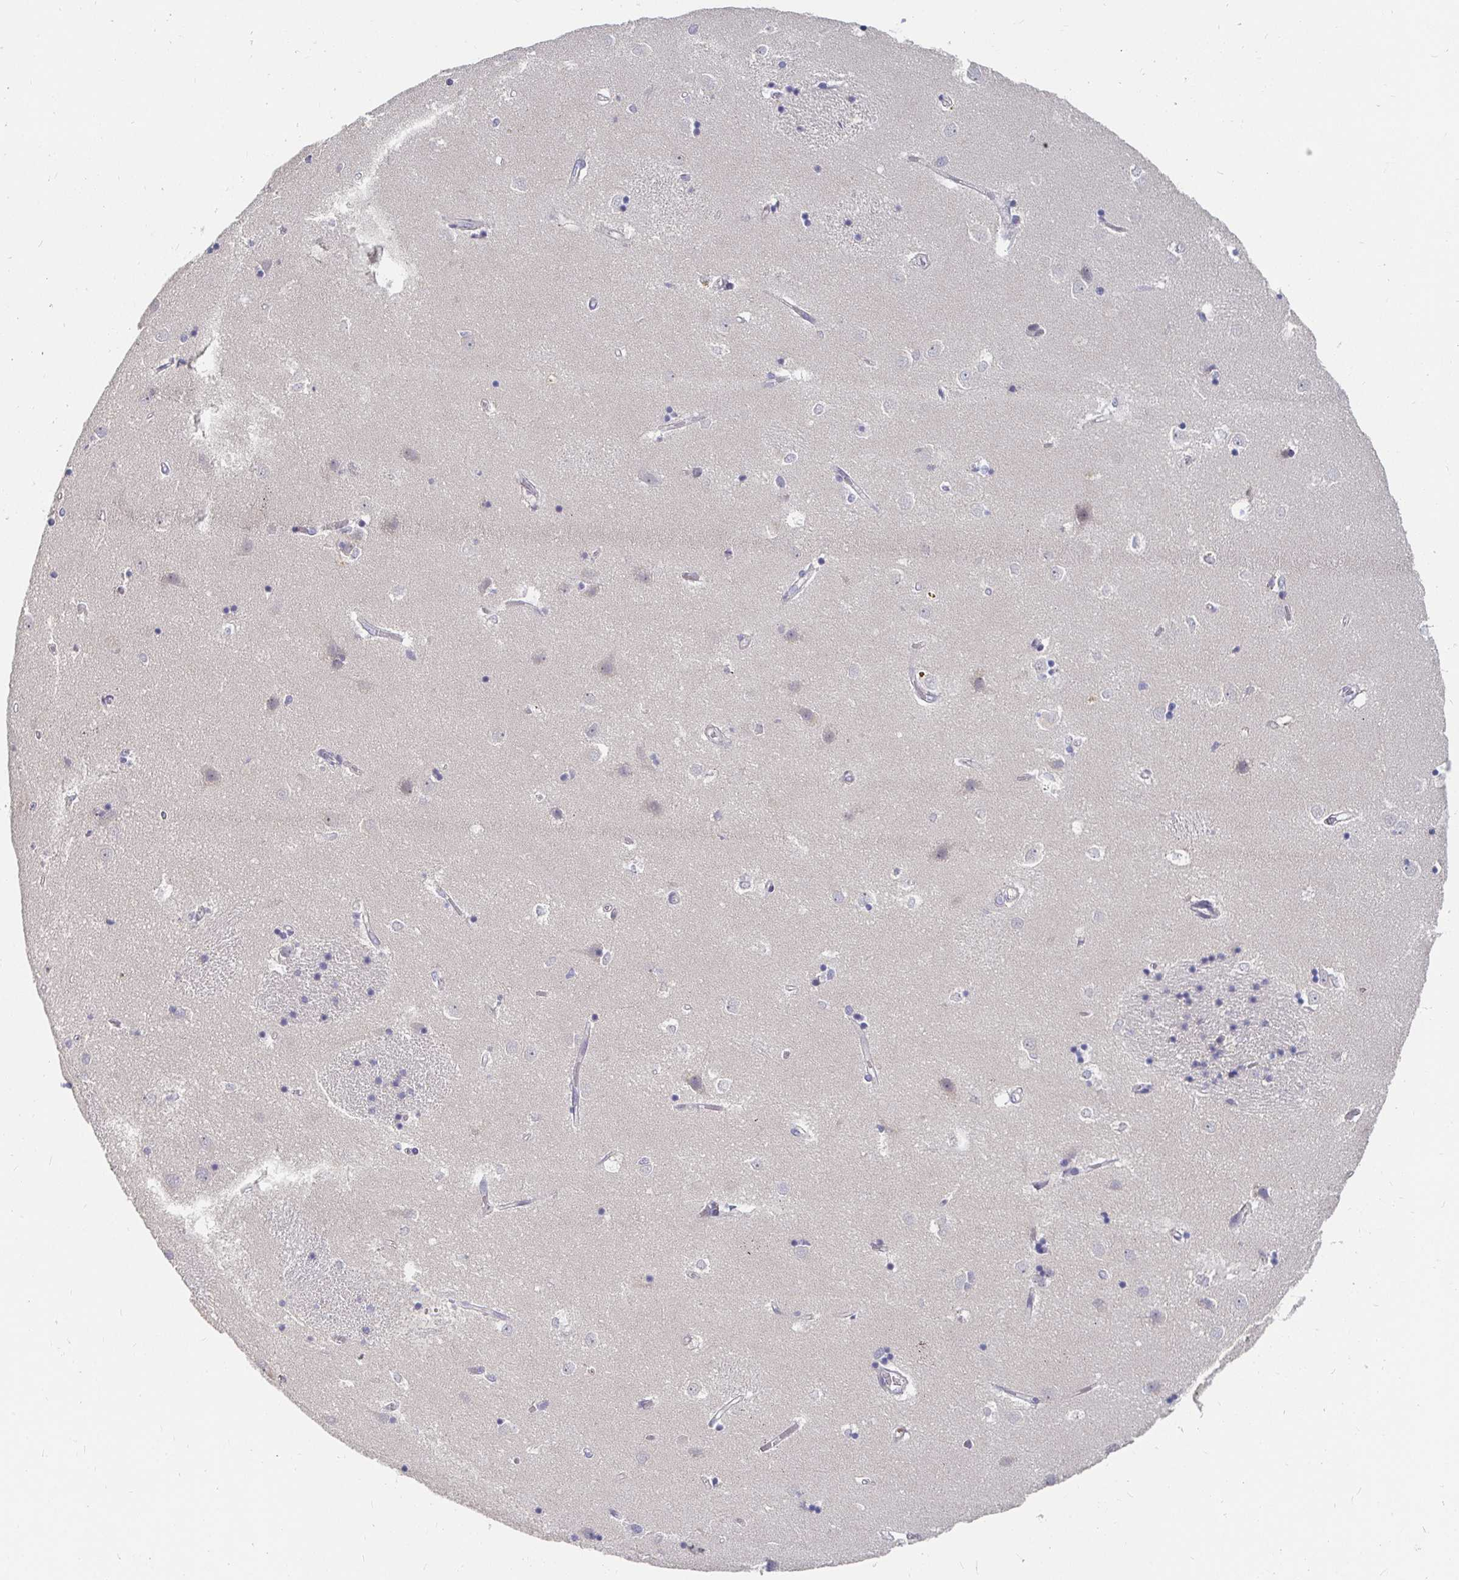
{"staining": {"intensity": "negative", "quantity": "none", "location": "none"}, "tissue": "caudate", "cell_type": "Glial cells", "image_type": "normal", "snomed": [{"axis": "morphology", "description": "Normal tissue, NOS"}, {"axis": "topography", "description": "Lateral ventricle wall"}], "caption": "Glial cells show no significant protein expression in unremarkable caudate. (DAB IHC with hematoxylin counter stain).", "gene": "MEIS1", "patient": {"sex": "male", "age": 54}}